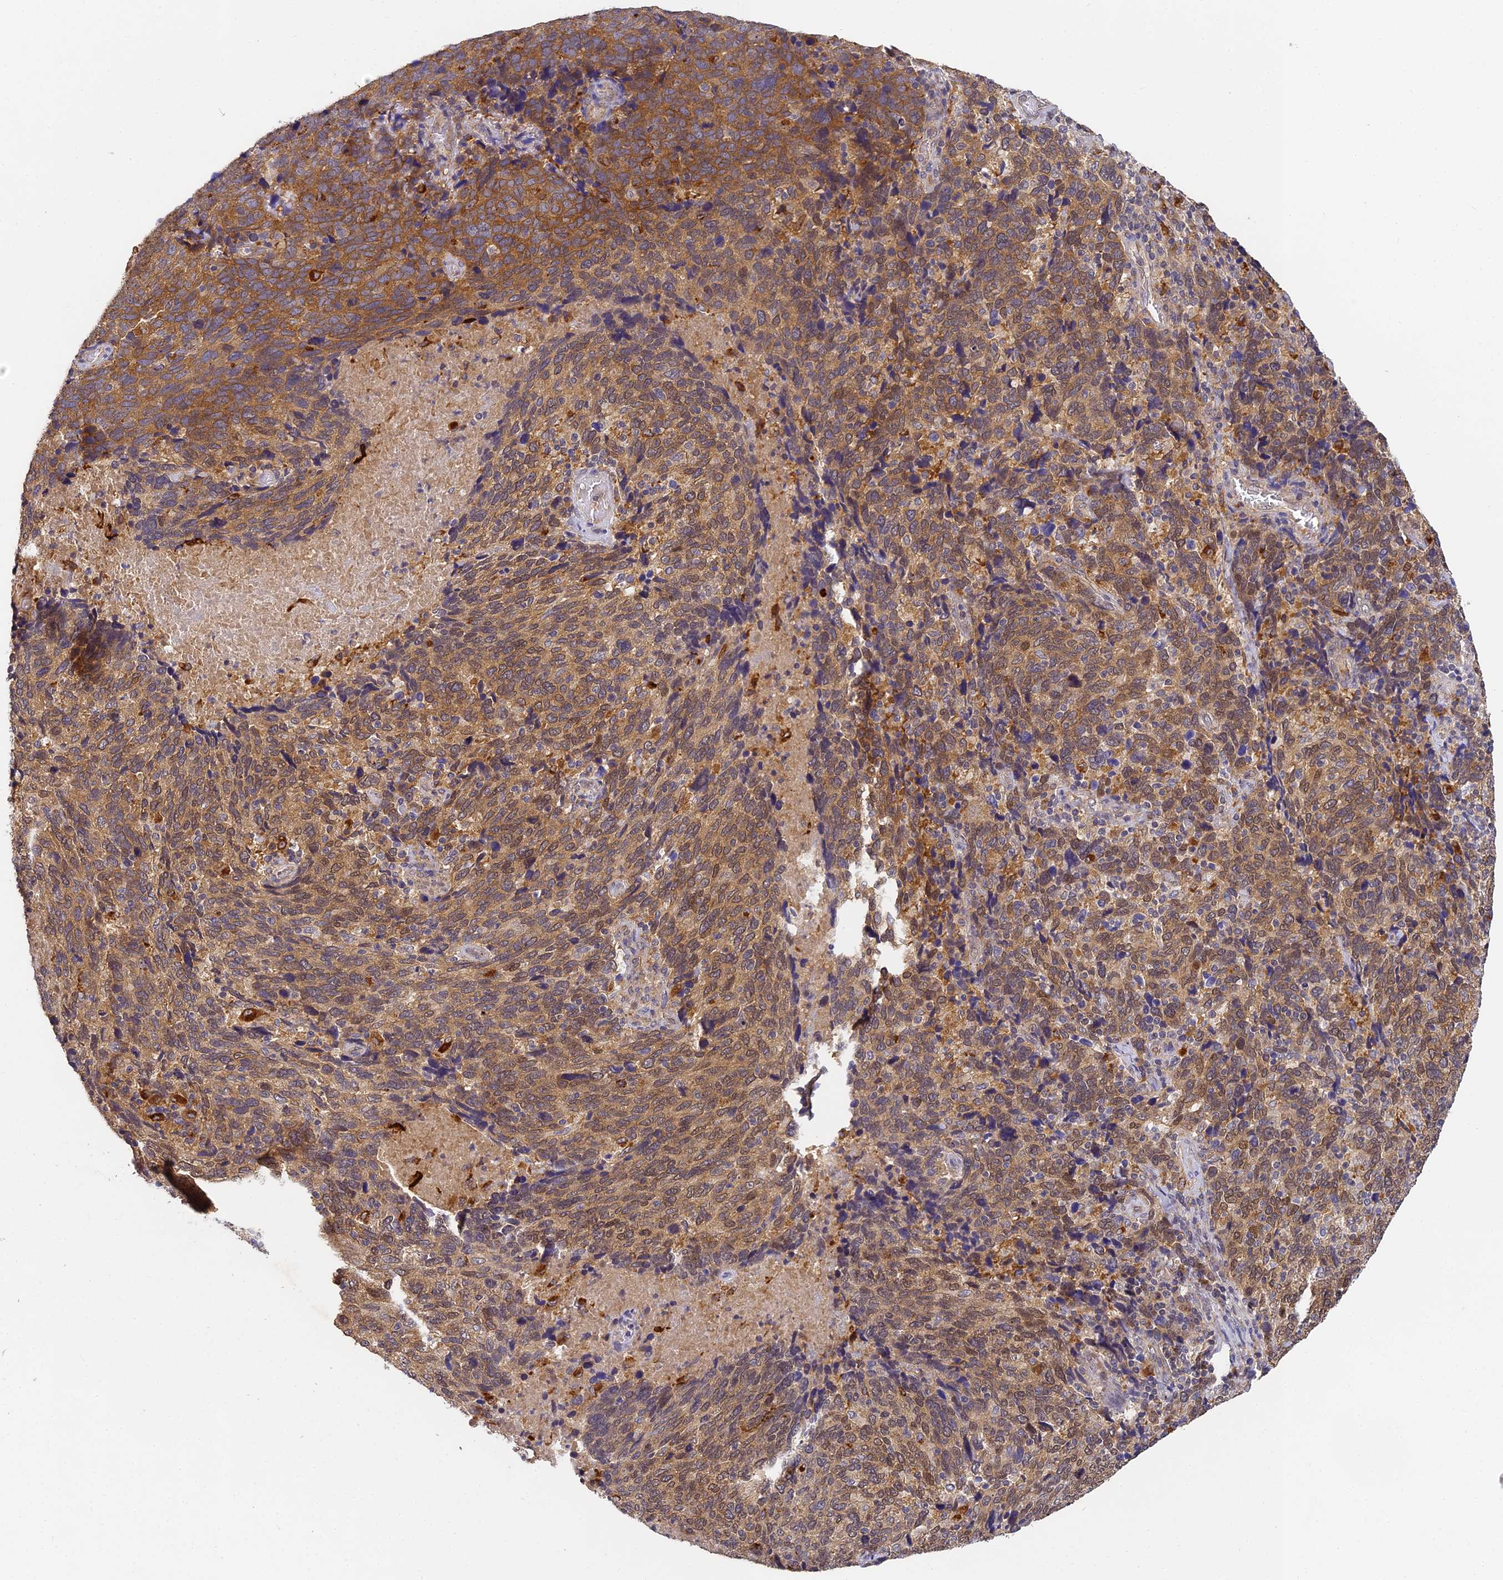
{"staining": {"intensity": "moderate", "quantity": ">75%", "location": "cytoplasmic/membranous,nuclear"}, "tissue": "cervical cancer", "cell_type": "Tumor cells", "image_type": "cancer", "snomed": [{"axis": "morphology", "description": "Squamous cell carcinoma, NOS"}, {"axis": "topography", "description": "Cervix"}], "caption": "Cervical cancer stained for a protein (brown) displays moderate cytoplasmic/membranous and nuclear positive staining in approximately >75% of tumor cells.", "gene": "YAE1", "patient": {"sex": "female", "age": 41}}